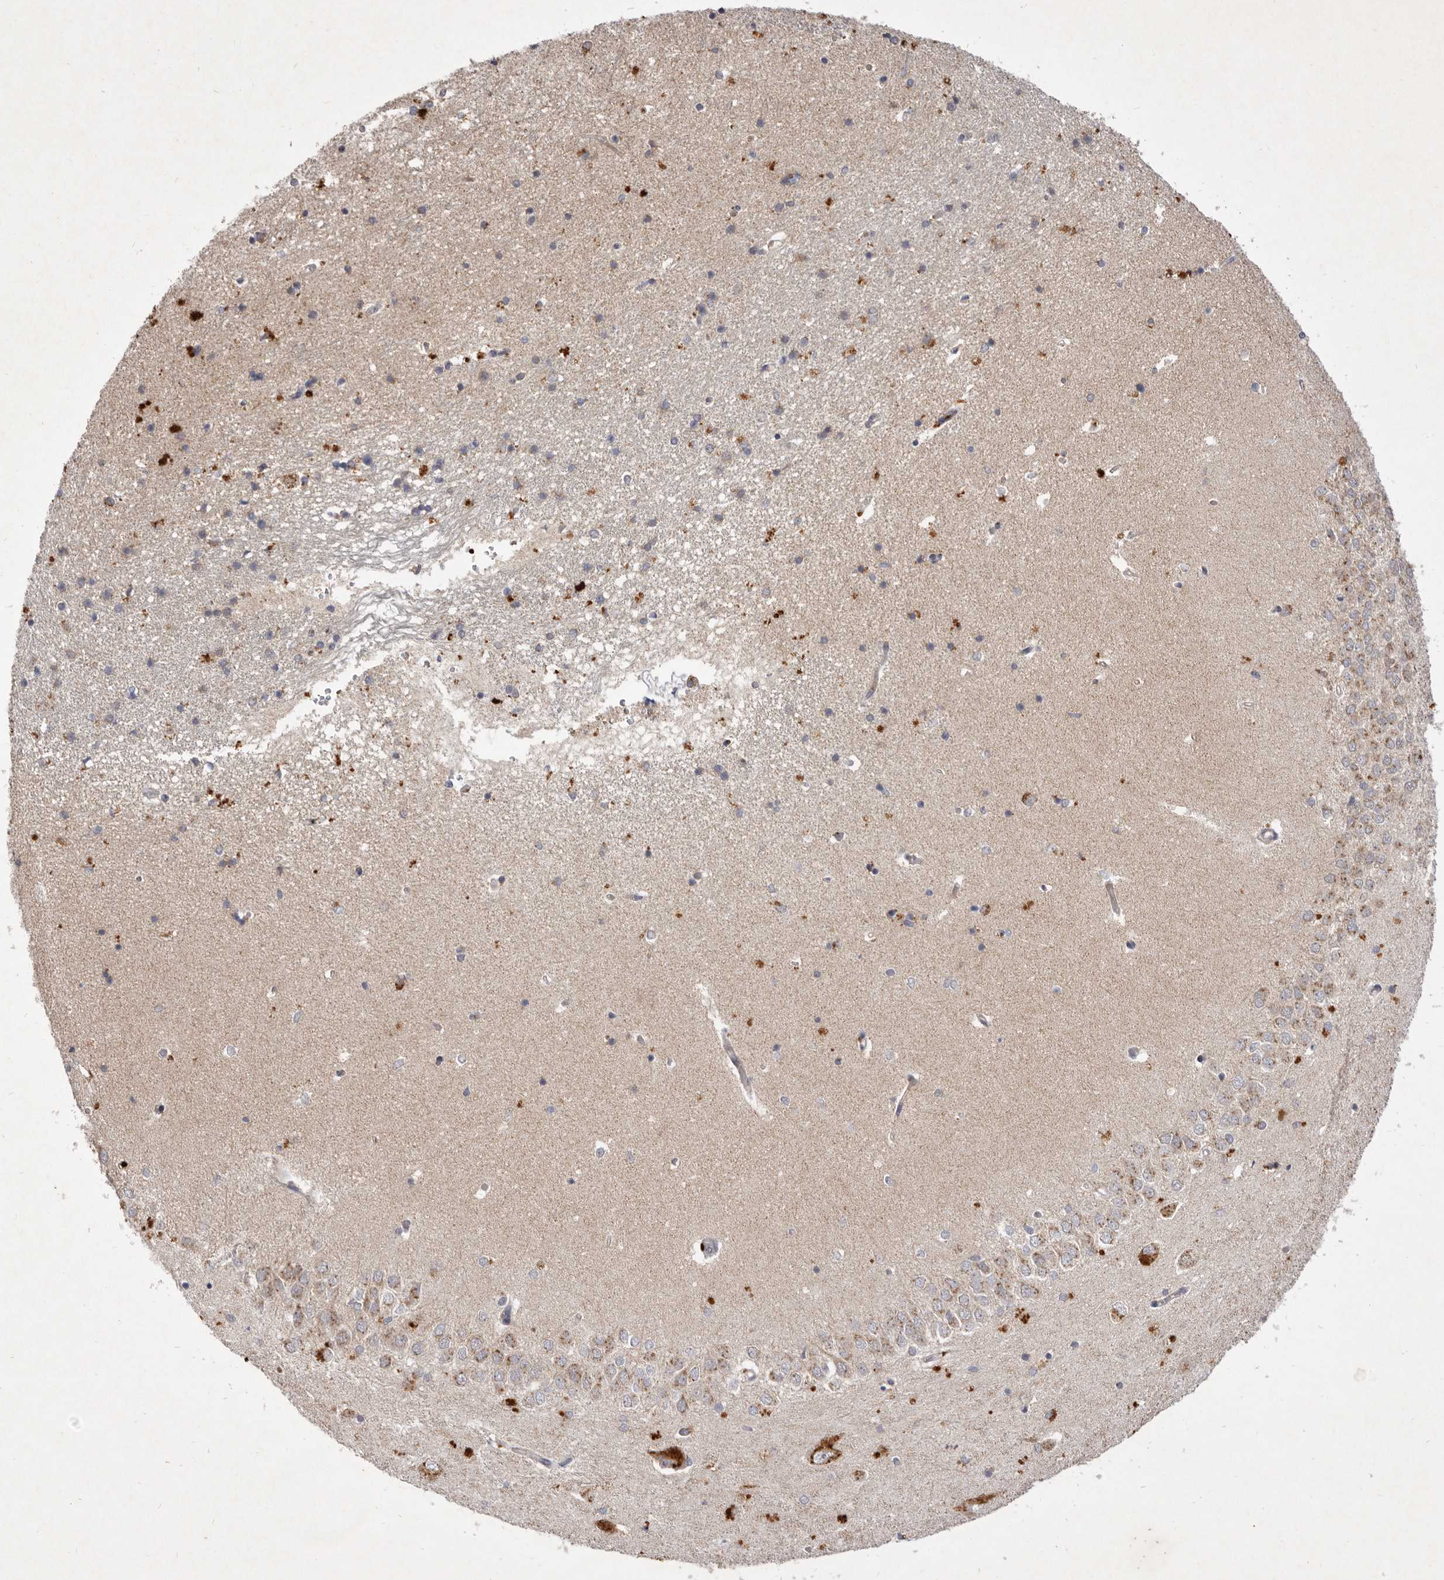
{"staining": {"intensity": "moderate", "quantity": "<25%", "location": "cytoplasmic/membranous"}, "tissue": "hippocampus", "cell_type": "Glial cells", "image_type": "normal", "snomed": [{"axis": "morphology", "description": "Normal tissue, NOS"}, {"axis": "topography", "description": "Hippocampus"}], "caption": "An immunohistochemistry (IHC) photomicrograph of benign tissue is shown. Protein staining in brown labels moderate cytoplasmic/membranous positivity in hippocampus within glial cells. (DAB IHC with brightfield microscopy, high magnification).", "gene": "USP24", "patient": {"sex": "male", "age": 45}}